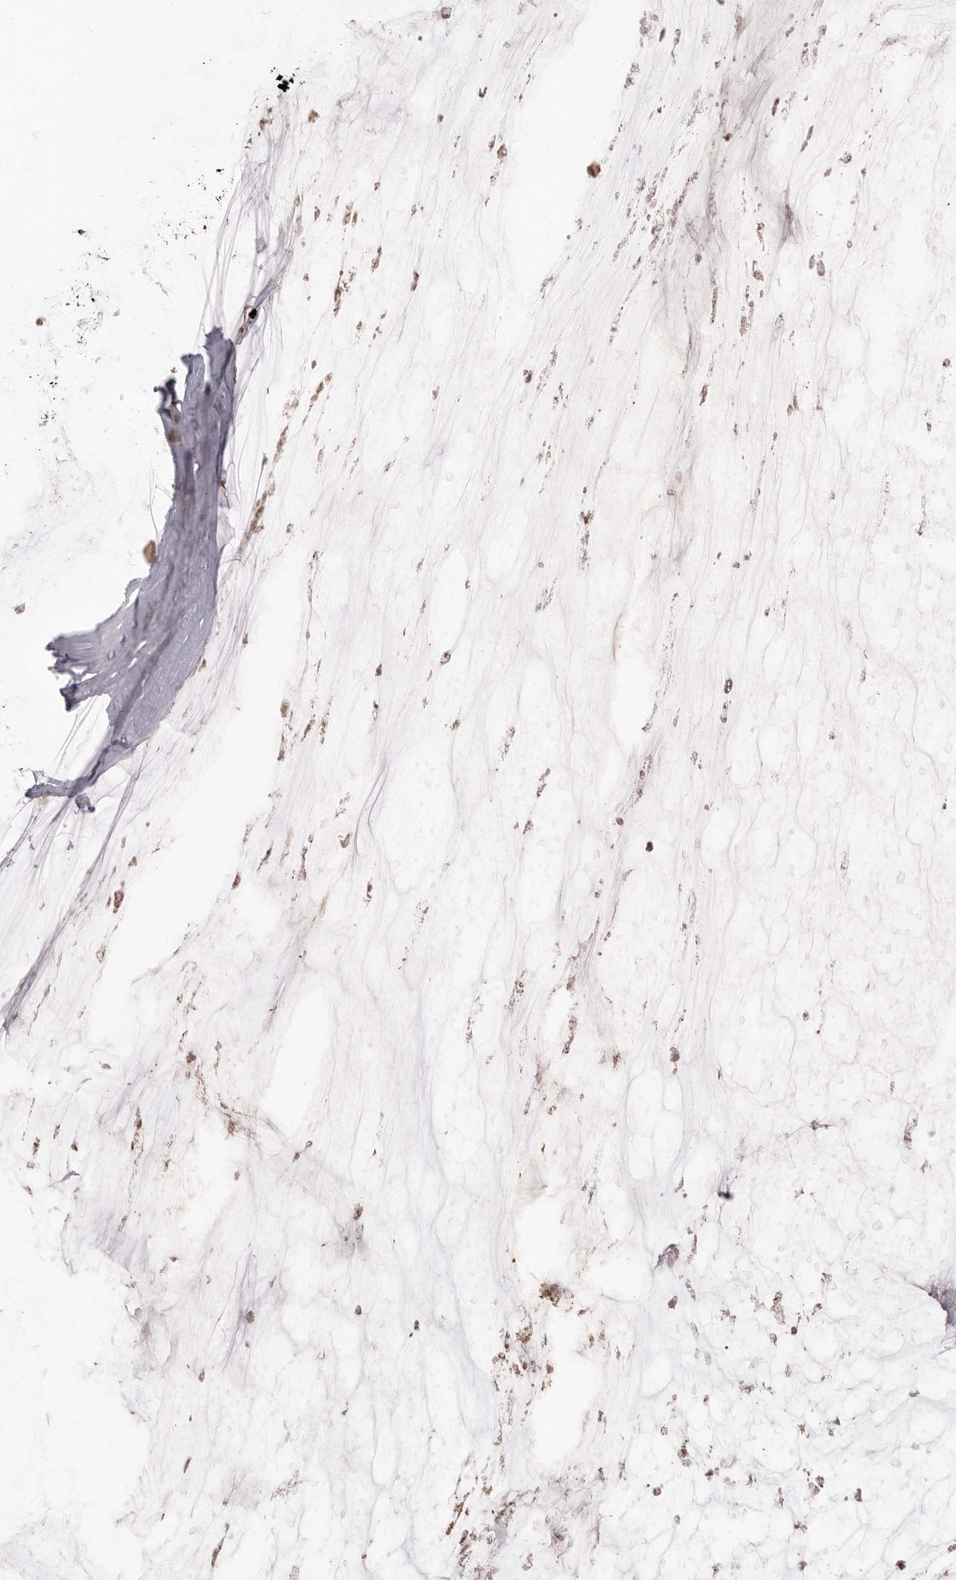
{"staining": {"intensity": "moderate", "quantity": ">75%", "location": "cytoplasmic/membranous"}, "tissue": "ovarian cancer", "cell_type": "Tumor cells", "image_type": "cancer", "snomed": [{"axis": "morphology", "description": "Cystadenocarcinoma, mucinous, NOS"}, {"axis": "topography", "description": "Ovary"}], "caption": "Ovarian cancer (mucinous cystadenocarcinoma) stained for a protein shows moderate cytoplasmic/membranous positivity in tumor cells.", "gene": "KIF26B", "patient": {"sex": "female", "age": 39}}